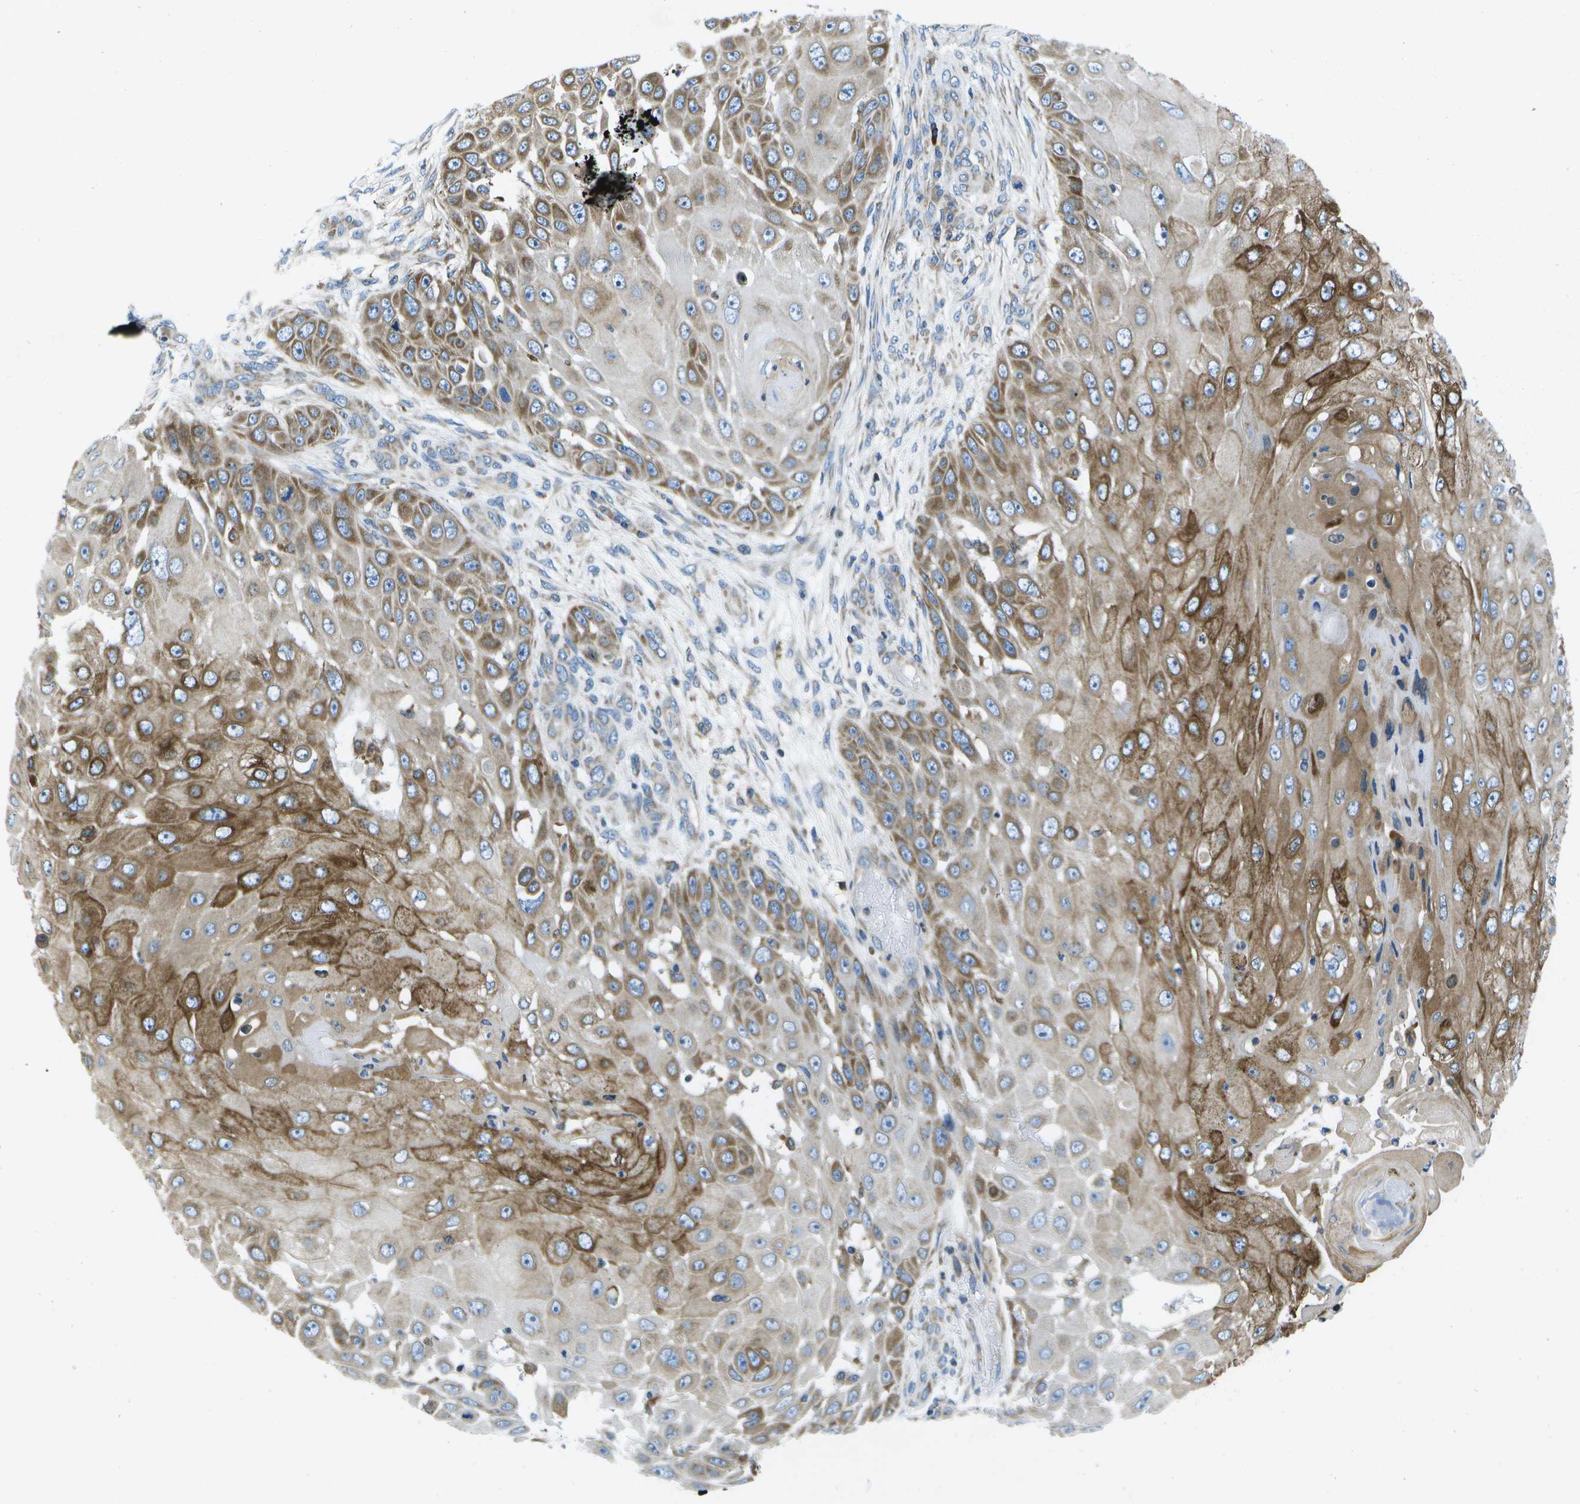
{"staining": {"intensity": "moderate", "quantity": ">75%", "location": "cytoplasmic/membranous"}, "tissue": "skin cancer", "cell_type": "Tumor cells", "image_type": "cancer", "snomed": [{"axis": "morphology", "description": "Squamous cell carcinoma, NOS"}, {"axis": "topography", "description": "Skin"}], "caption": "Moderate cytoplasmic/membranous positivity is present in approximately >75% of tumor cells in skin cancer (squamous cell carcinoma).", "gene": "GDF5", "patient": {"sex": "female", "age": 44}}